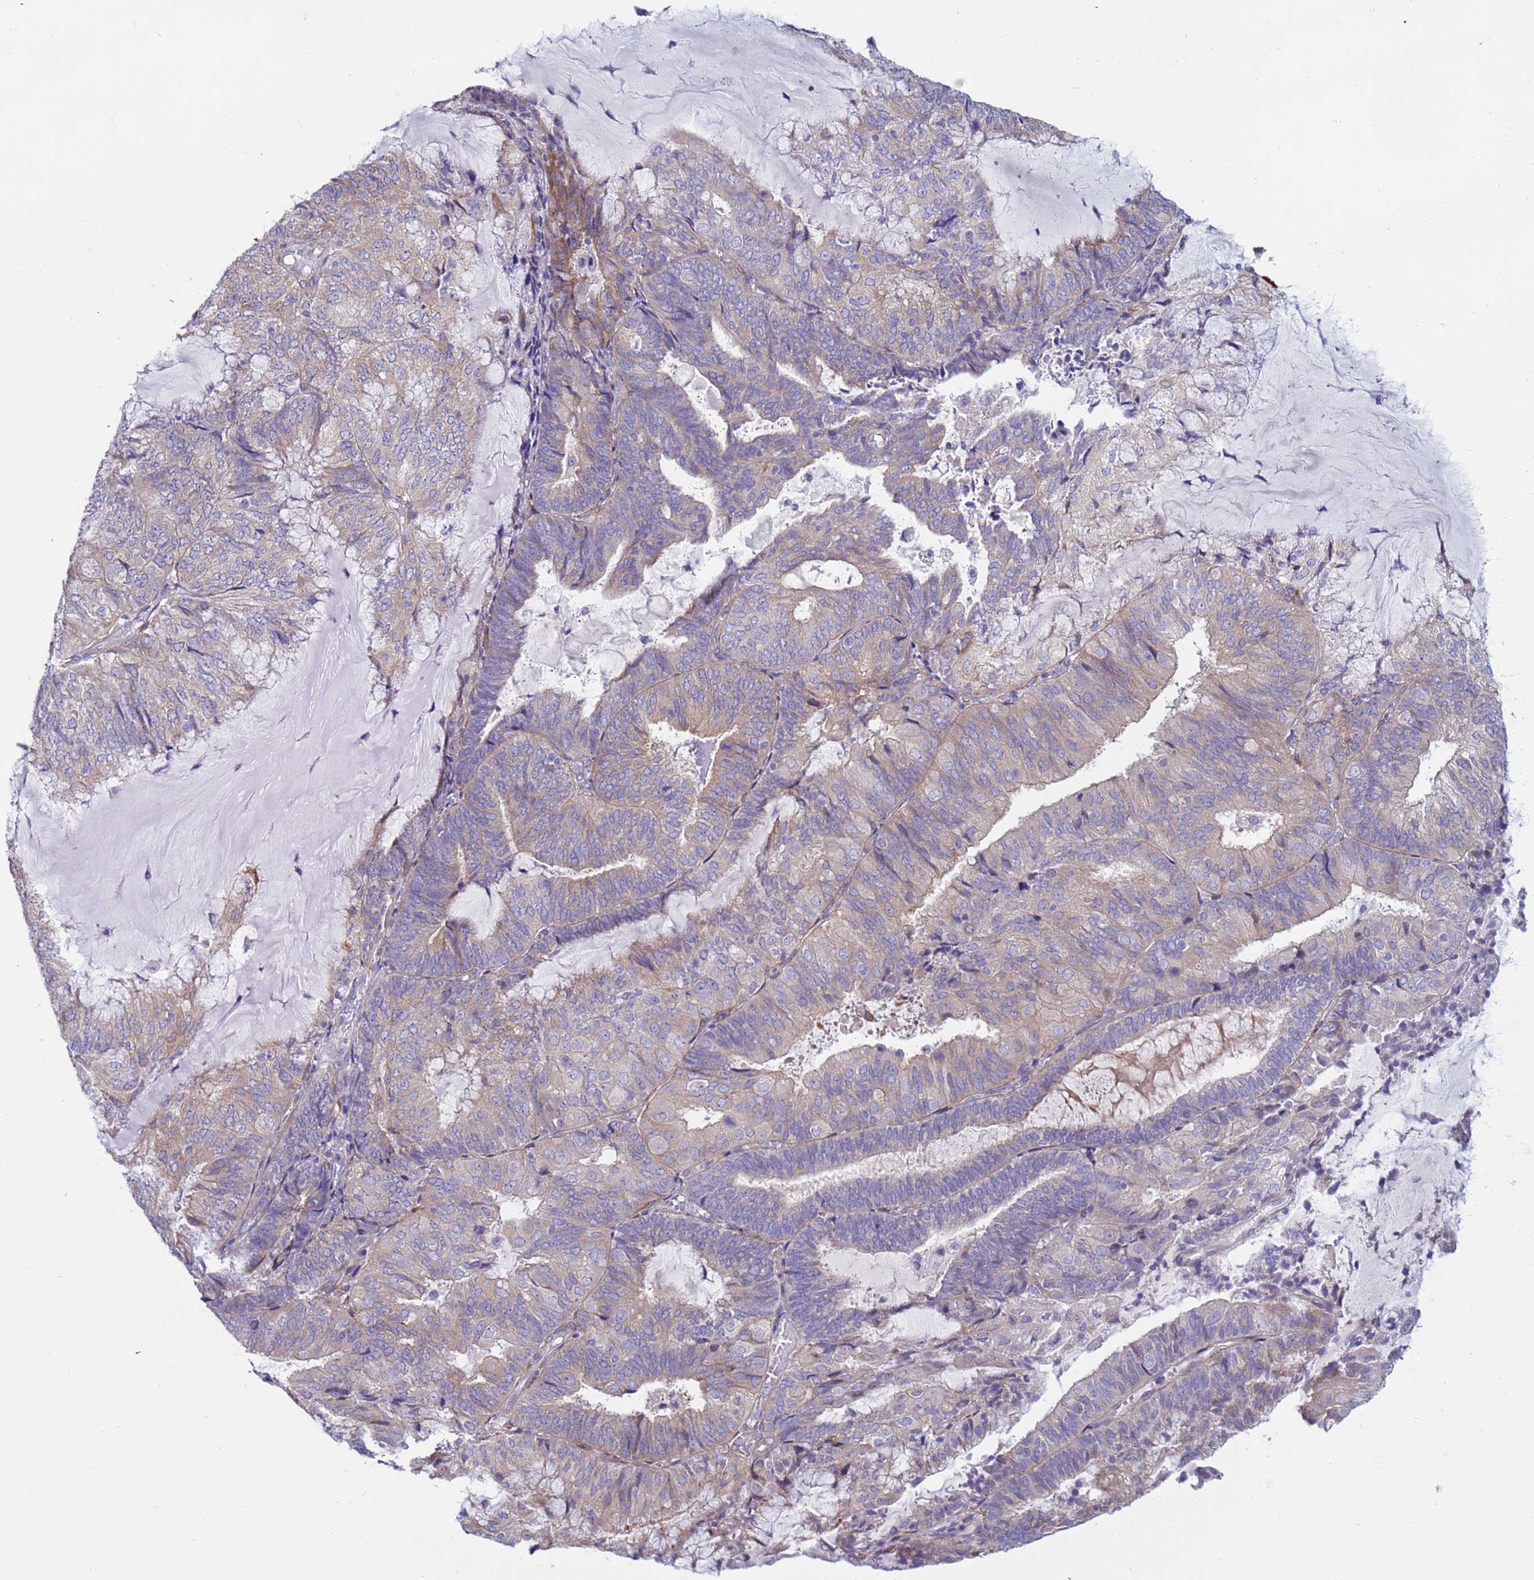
{"staining": {"intensity": "weak", "quantity": "<25%", "location": "cytoplasmic/membranous"}, "tissue": "endometrial cancer", "cell_type": "Tumor cells", "image_type": "cancer", "snomed": [{"axis": "morphology", "description": "Adenocarcinoma, NOS"}, {"axis": "topography", "description": "Endometrium"}], "caption": "A micrograph of endometrial adenocarcinoma stained for a protein reveals no brown staining in tumor cells.", "gene": "TRPC6", "patient": {"sex": "female", "age": 81}}